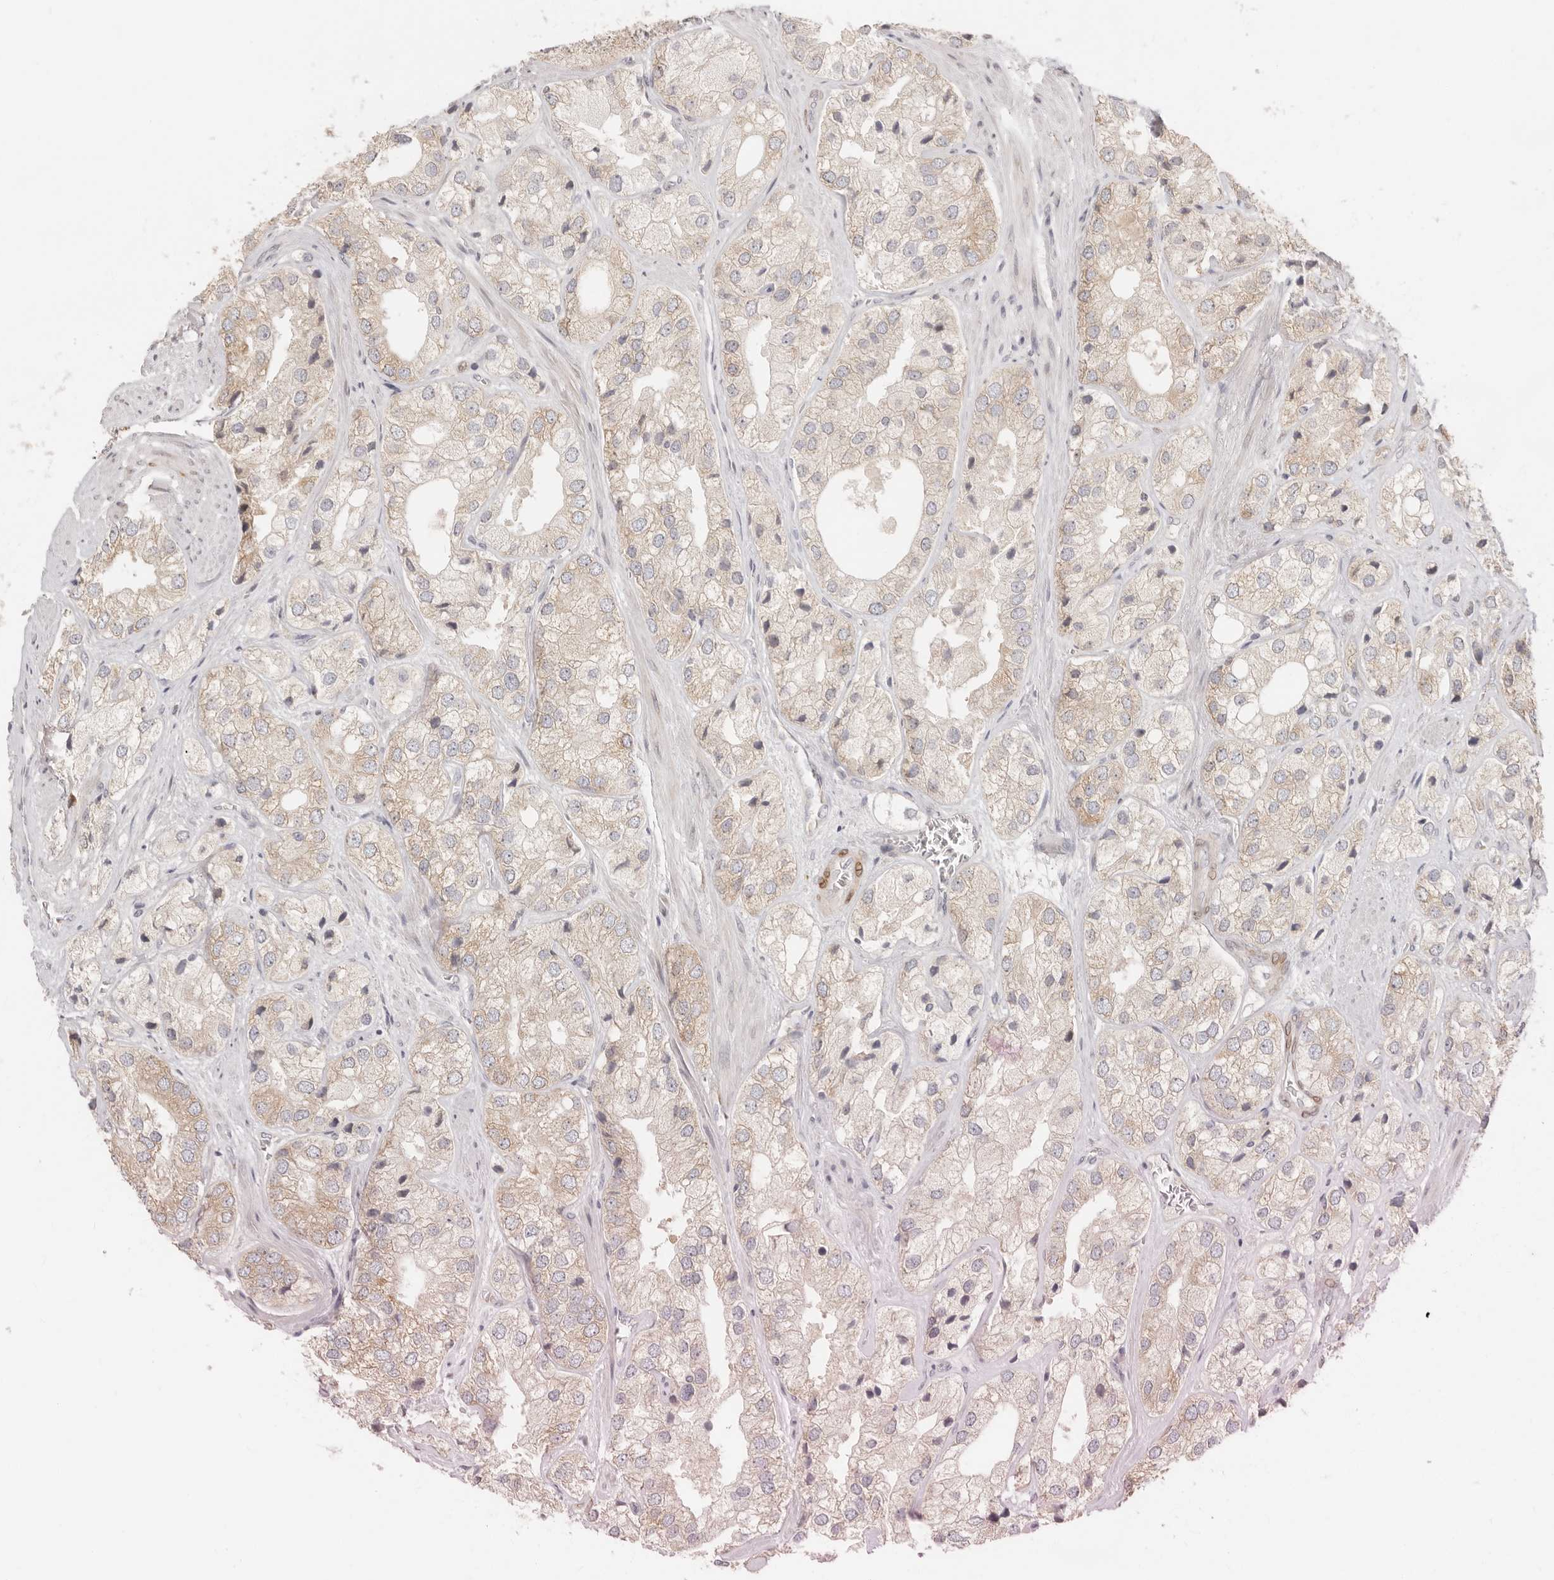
{"staining": {"intensity": "weak", "quantity": "<25%", "location": "cytoplasmic/membranous"}, "tissue": "prostate cancer", "cell_type": "Tumor cells", "image_type": "cancer", "snomed": [{"axis": "morphology", "description": "Adenocarcinoma, High grade"}, {"axis": "topography", "description": "Prostate"}], "caption": "Image shows no protein staining in tumor cells of prostate cancer (high-grade adenocarcinoma) tissue.", "gene": "PABPC4", "patient": {"sex": "male", "age": 50}}